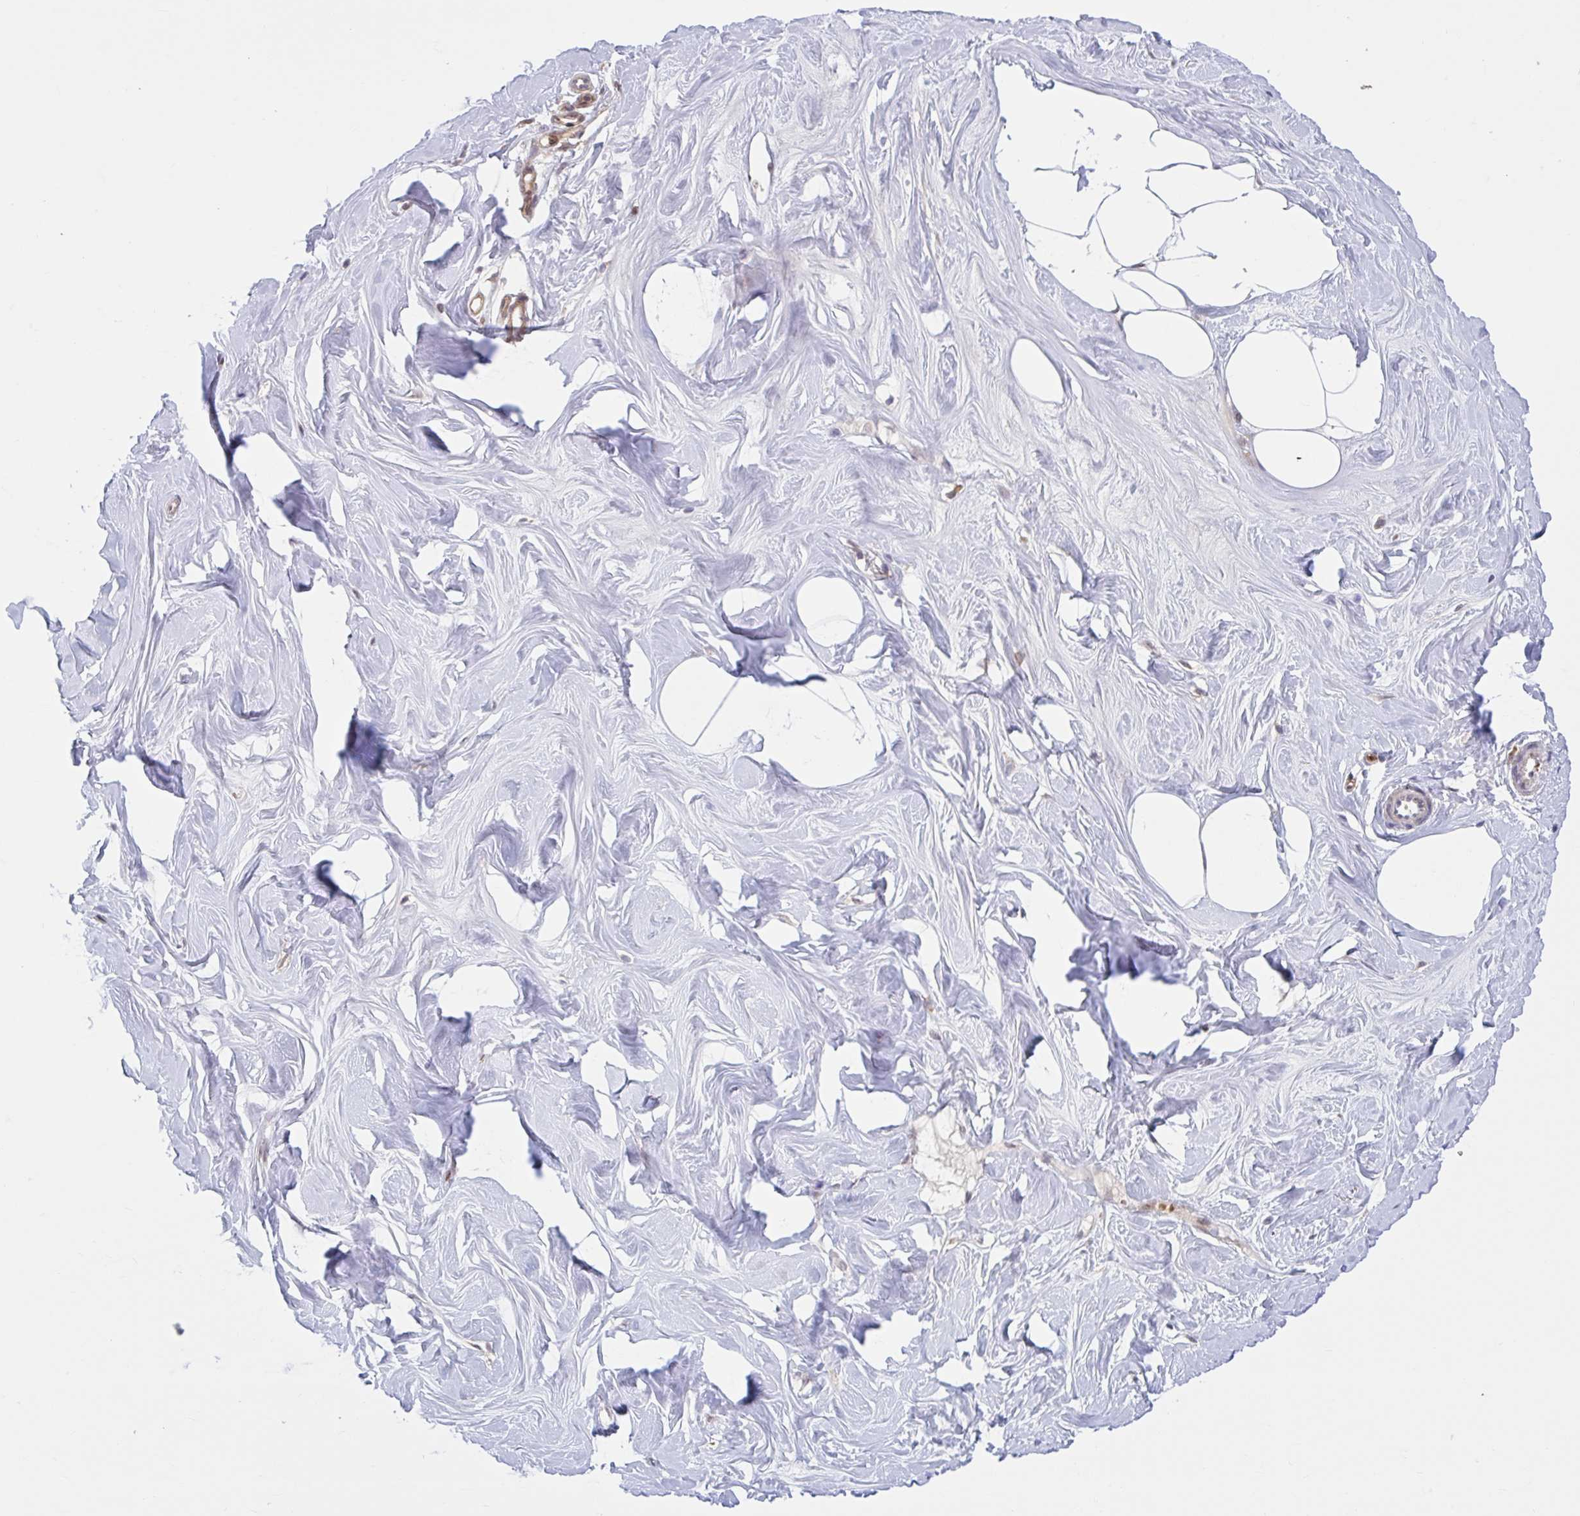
{"staining": {"intensity": "negative", "quantity": "none", "location": "none"}, "tissue": "breast", "cell_type": "Adipocytes", "image_type": "normal", "snomed": [{"axis": "morphology", "description": "Normal tissue, NOS"}, {"axis": "topography", "description": "Breast"}], "caption": "Immunohistochemistry image of benign breast: human breast stained with DAB demonstrates no significant protein positivity in adipocytes.", "gene": "HMBS", "patient": {"sex": "female", "age": 27}}